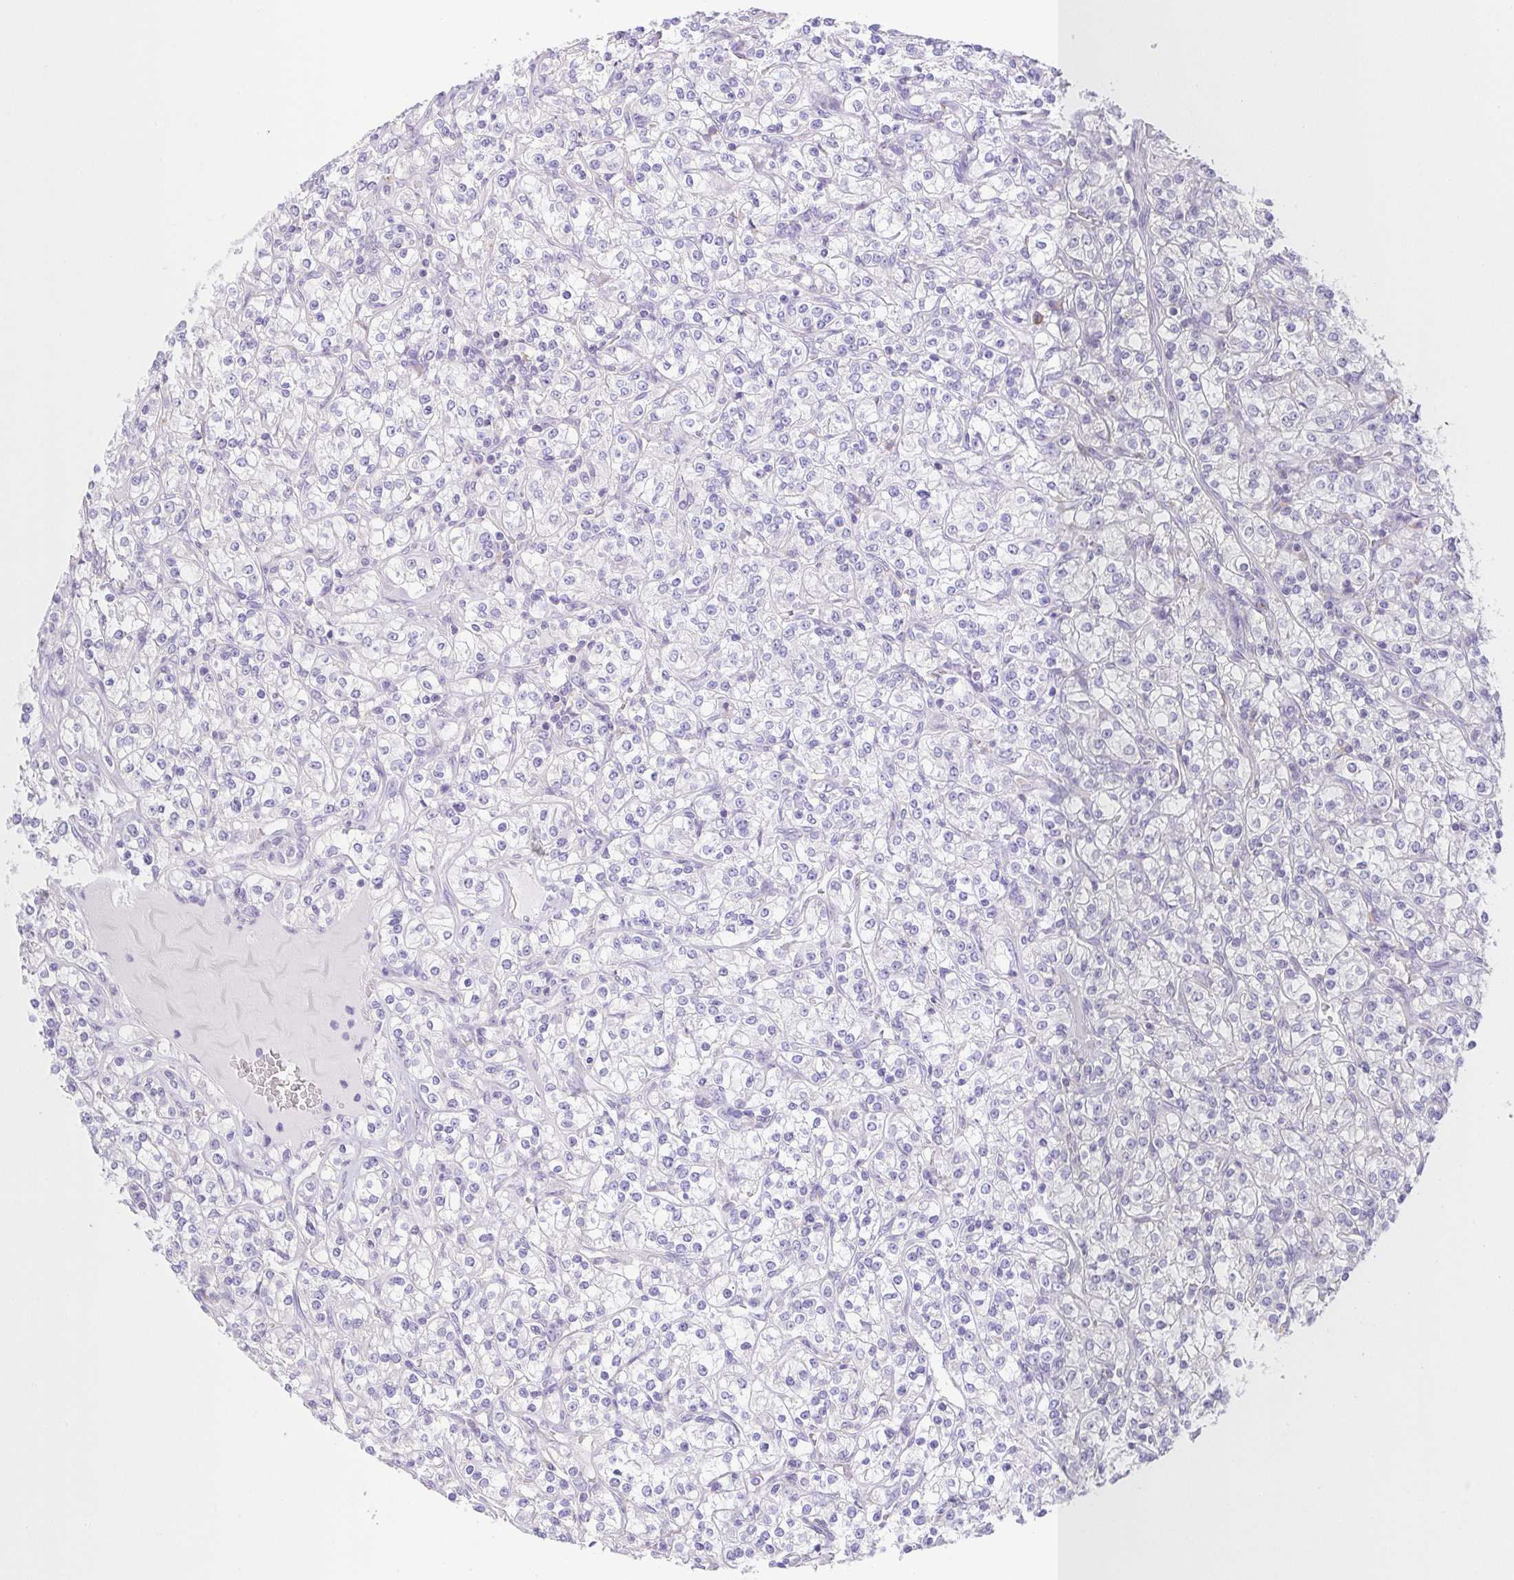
{"staining": {"intensity": "negative", "quantity": "none", "location": "none"}, "tissue": "renal cancer", "cell_type": "Tumor cells", "image_type": "cancer", "snomed": [{"axis": "morphology", "description": "Adenocarcinoma, NOS"}, {"axis": "topography", "description": "Kidney"}], "caption": "This is a micrograph of immunohistochemistry staining of renal adenocarcinoma, which shows no expression in tumor cells. (DAB IHC visualized using brightfield microscopy, high magnification).", "gene": "PKDREJ", "patient": {"sex": "male", "age": 77}}